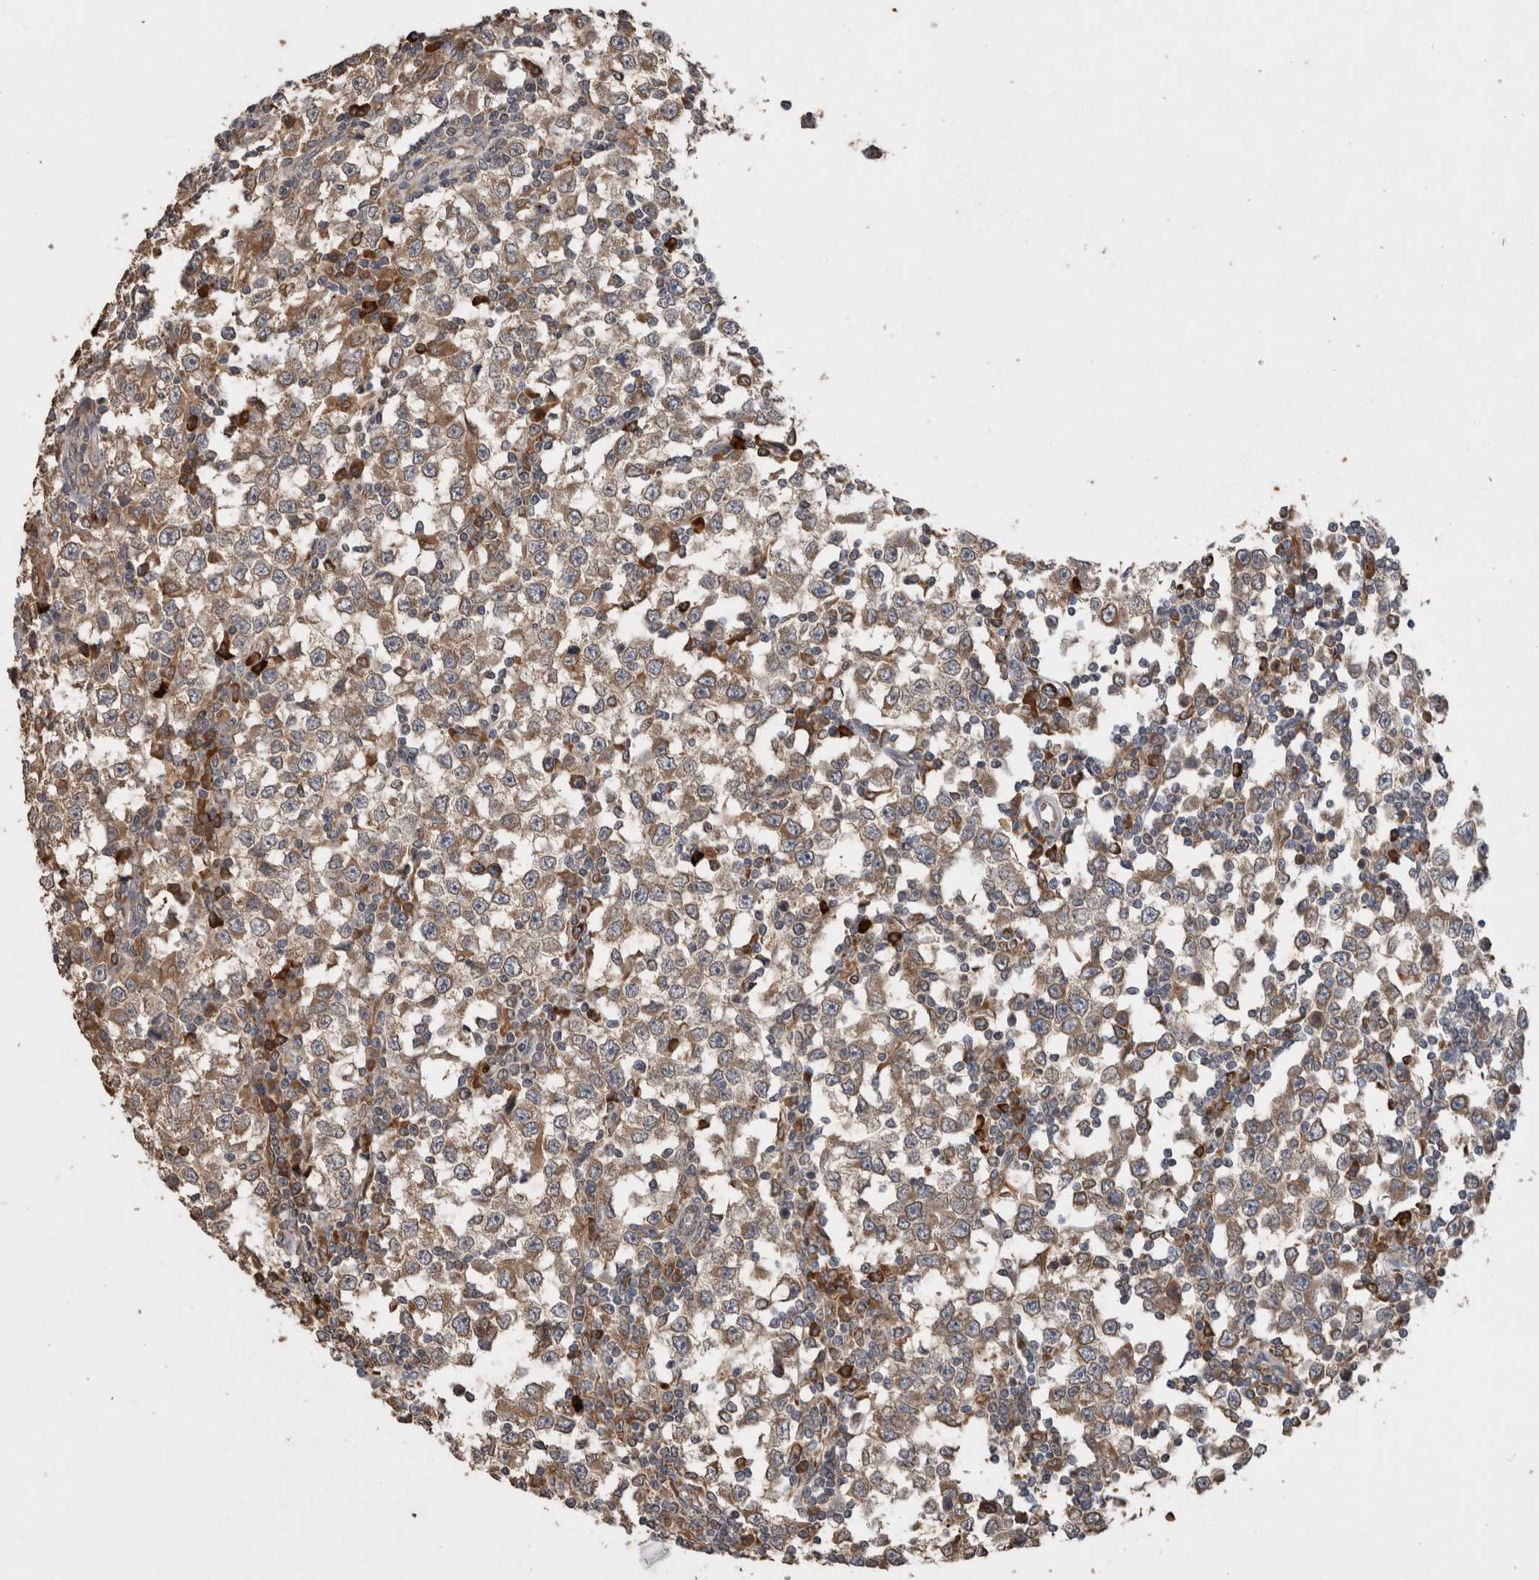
{"staining": {"intensity": "strong", "quantity": "25%-75%", "location": "cytoplasmic/membranous"}, "tissue": "testis cancer", "cell_type": "Tumor cells", "image_type": "cancer", "snomed": [{"axis": "morphology", "description": "Seminoma, NOS"}, {"axis": "topography", "description": "Testis"}], "caption": "Tumor cells exhibit high levels of strong cytoplasmic/membranous expression in about 25%-75% of cells in testis seminoma.", "gene": "ADGRL3", "patient": {"sex": "male", "age": 65}}